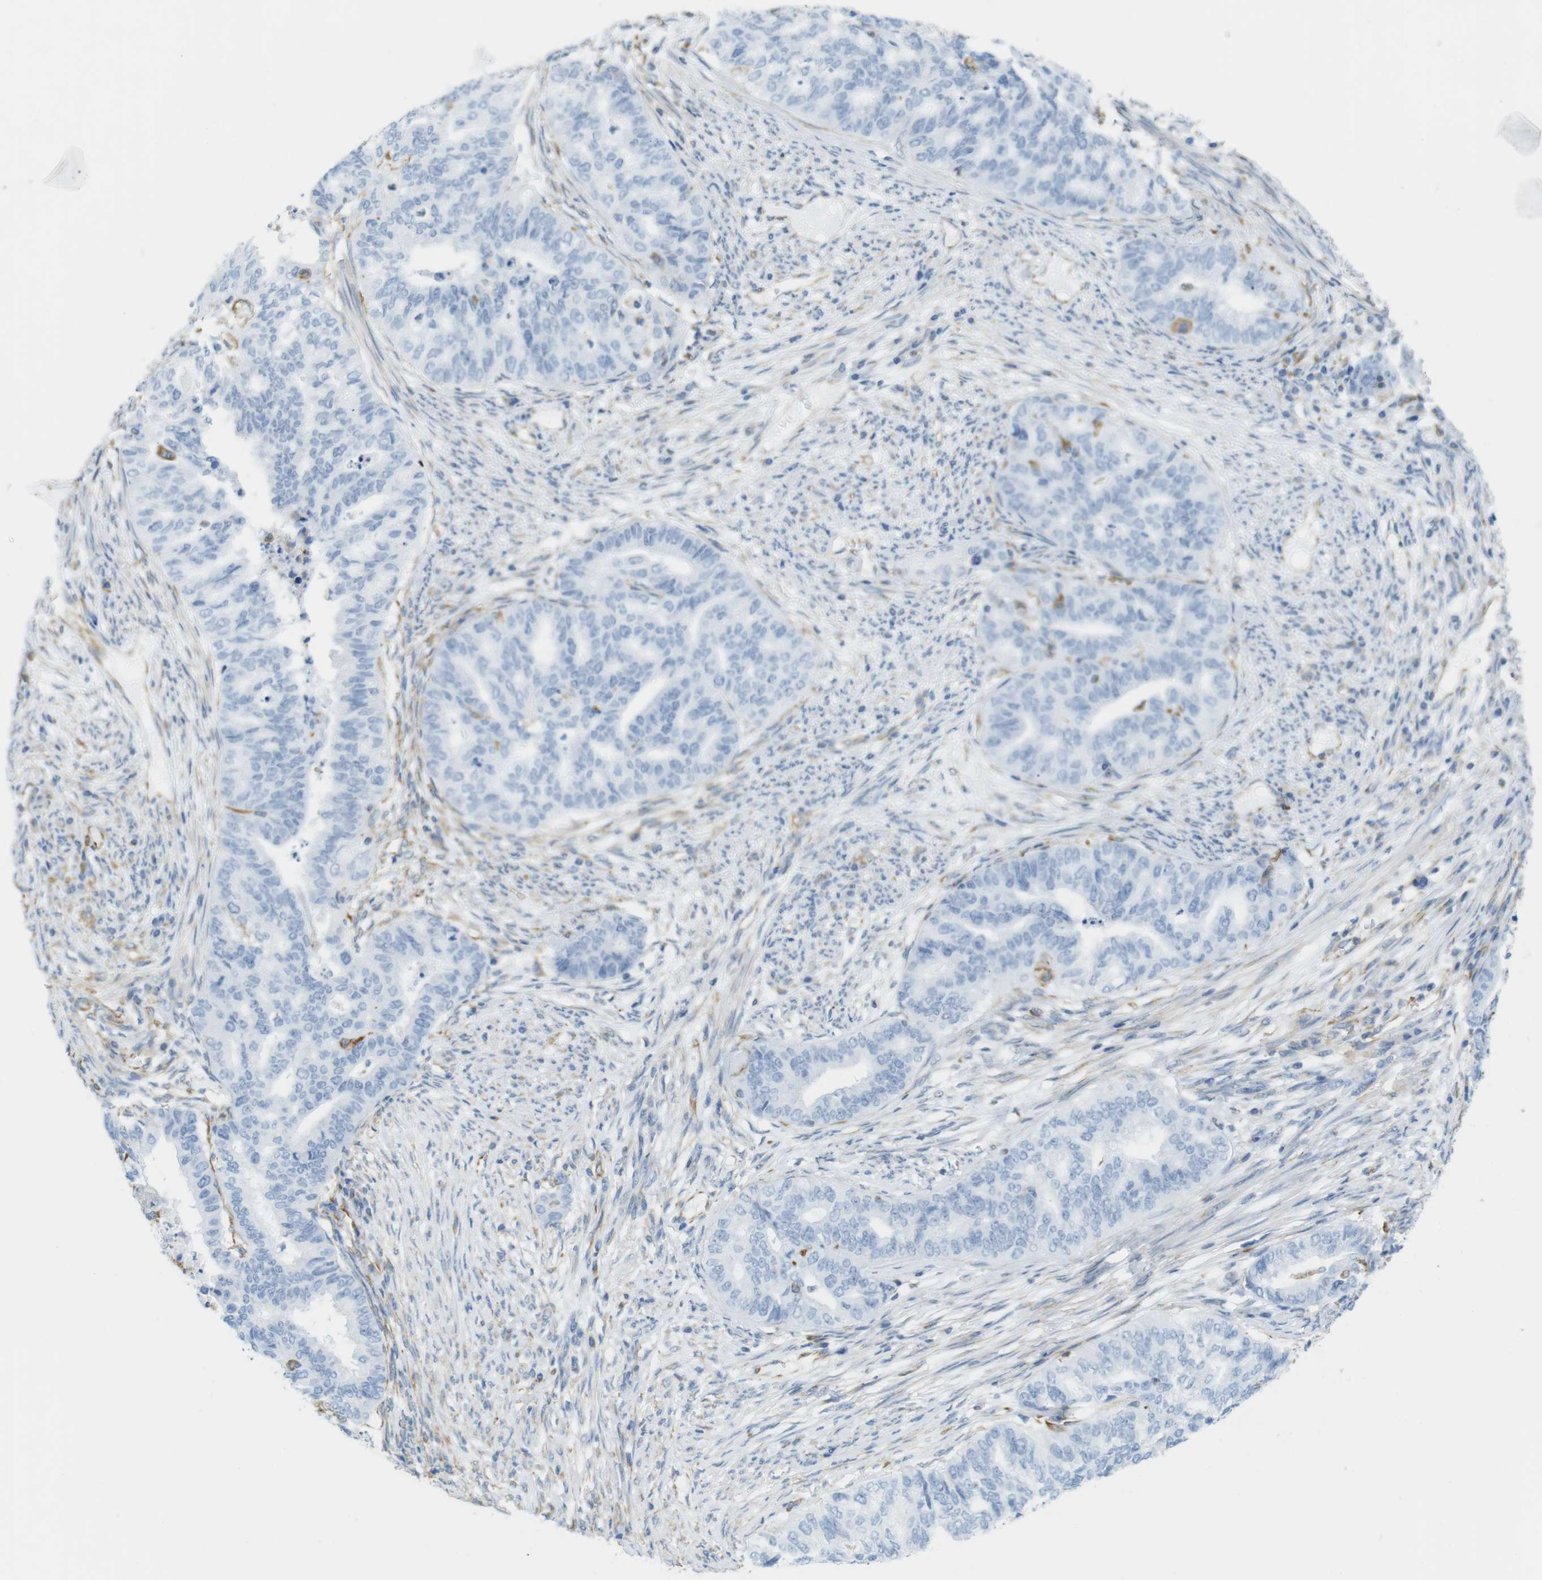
{"staining": {"intensity": "negative", "quantity": "none", "location": "none"}, "tissue": "endometrial cancer", "cell_type": "Tumor cells", "image_type": "cancer", "snomed": [{"axis": "morphology", "description": "Adenocarcinoma, NOS"}, {"axis": "topography", "description": "Endometrium"}], "caption": "Immunohistochemical staining of human adenocarcinoma (endometrial) demonstrates no significant positivity in tumor cells.", "gene": "MS4A10", "patient": {"sex": "female", "age": 79}}